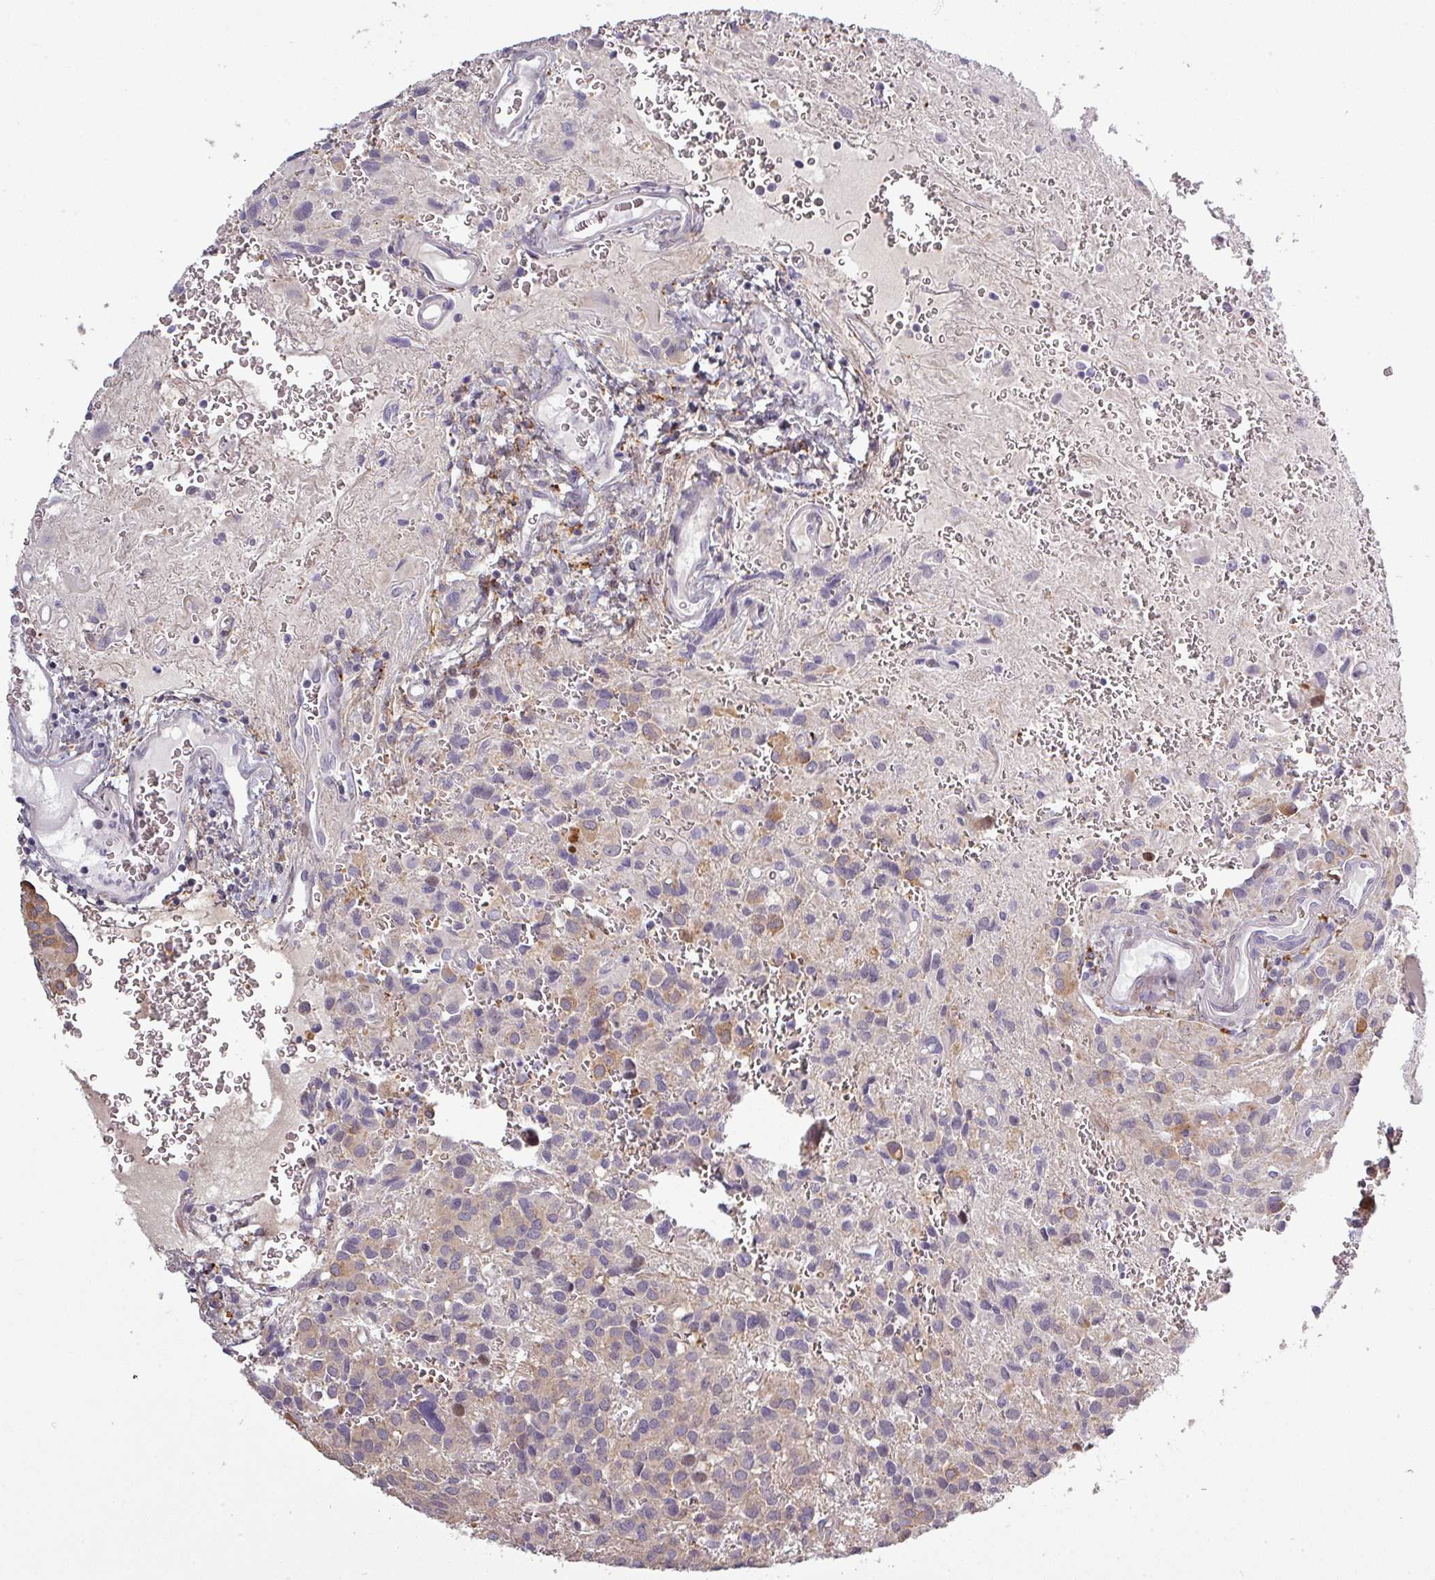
{"staining": {"intensity": "moderate", "quantity": "<25%", "location": "cytoplasmic/membranous"}, "tissue": "glioma", "cell_type": "Tumor cells", "image_type": "cancer", "snomed": [{"axis": "morphology", "description": "Glioma, malignant, Low grade"}, {"axis": "topography", "description": "Brain"}], "caption": "Glioma stained with a brown dye demonstrates moderate cytoplasmic/membranous positive positivity in approximately <25% of tumor cells.", "gene": "C2orf16", "patient": {"sex": "male", "age": 56}}